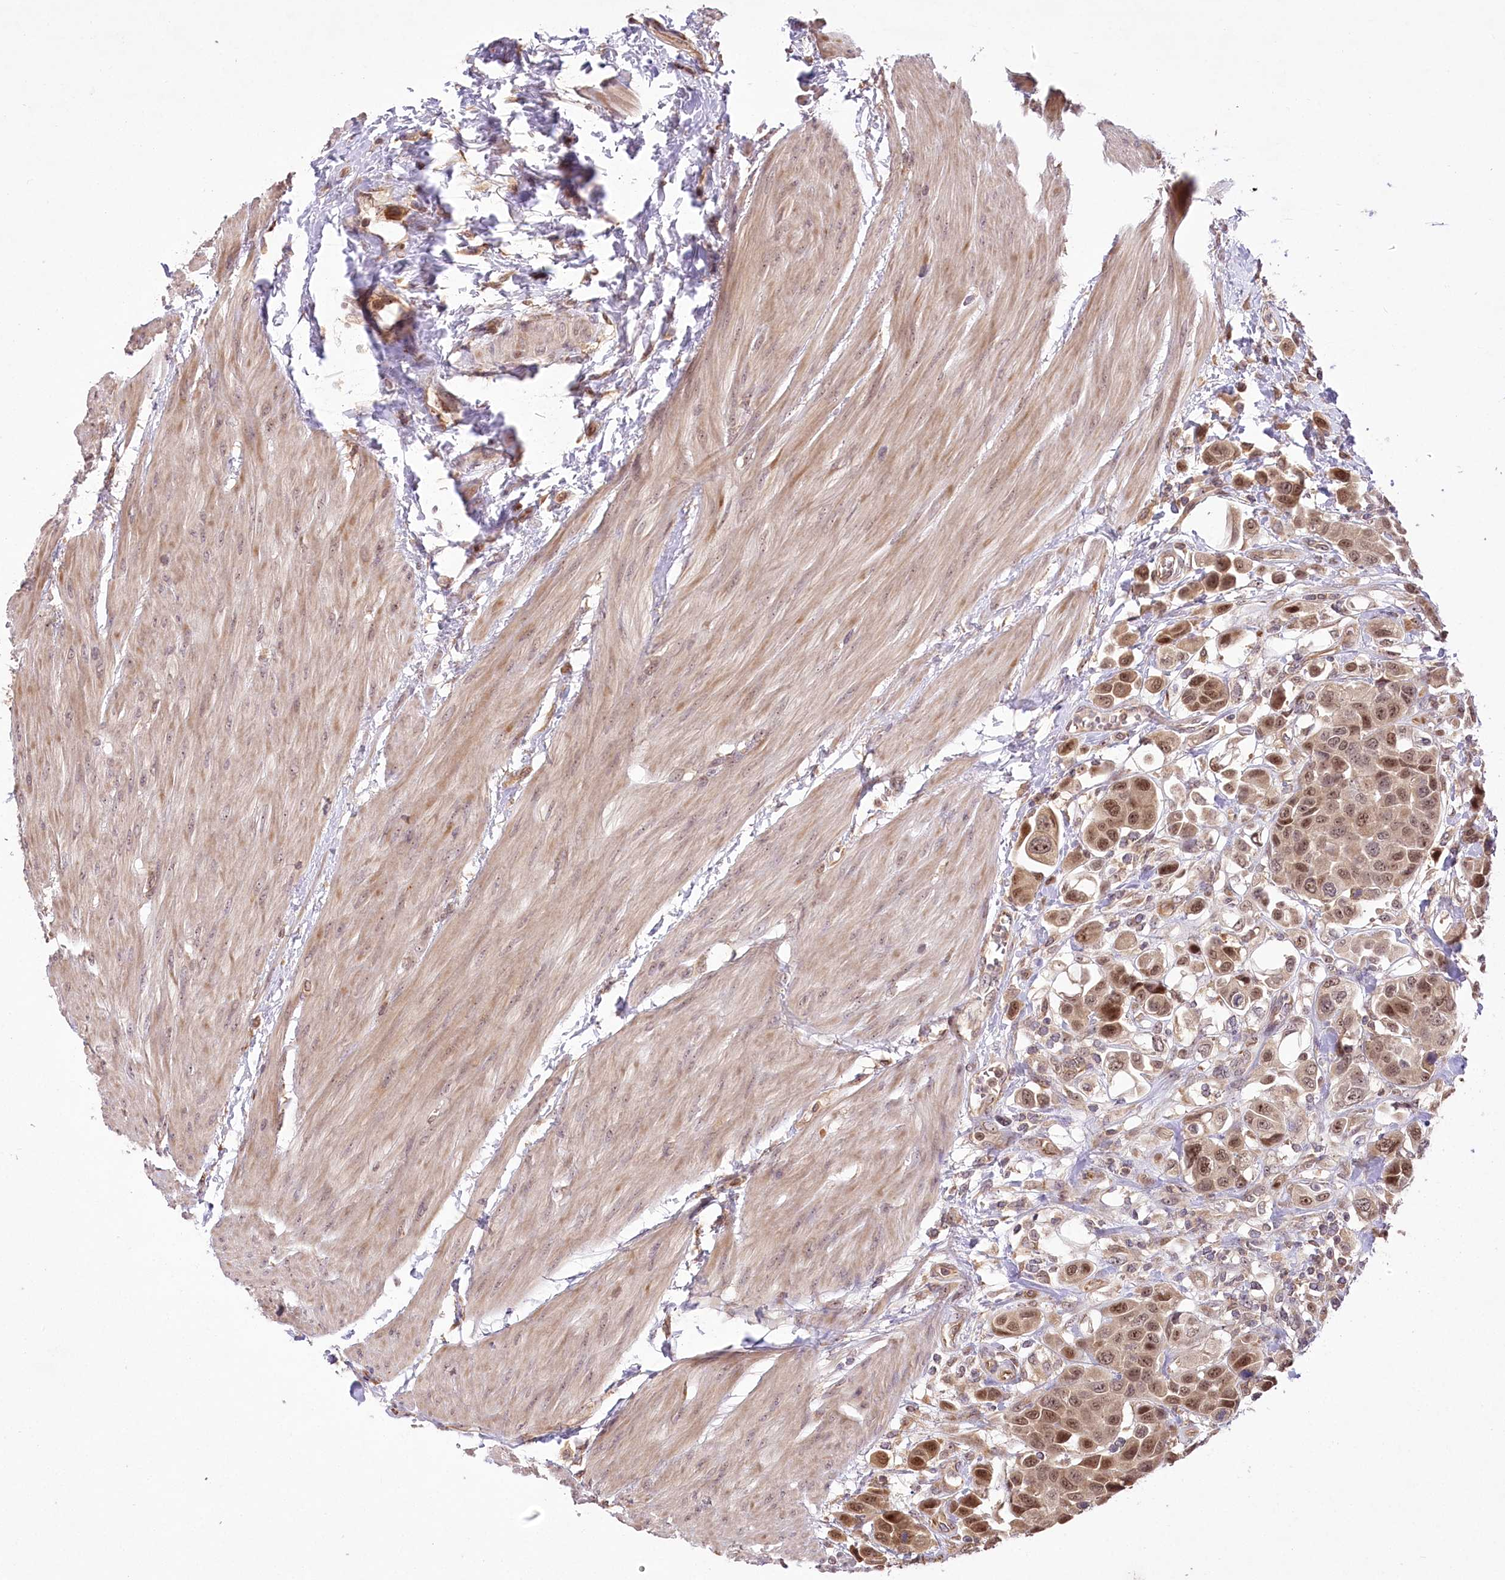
{"staining": {"intensity": "moderate", "quantity": ">75%", "location": "cytoplasmic/membranous,nuclear"}, "tissue": "urothelial cancer", "cell_type": "Tumor cells", "image_type": "cancer", "snomed": [{"axis": "morphology", "description": "Urothelial carcinoma, High grade"}, {"axis": "topography", "description": "Urinary bladder"}], "caption": "About >75% of tumor cells in human urothelial cancer demonstrate moderate cytoplasmic/membranous and nuclear protein positivity as visualized by brown immunohistochemical staining.", "gene": "SERGEF", "patient": {"sex": "male", "age": 50}}